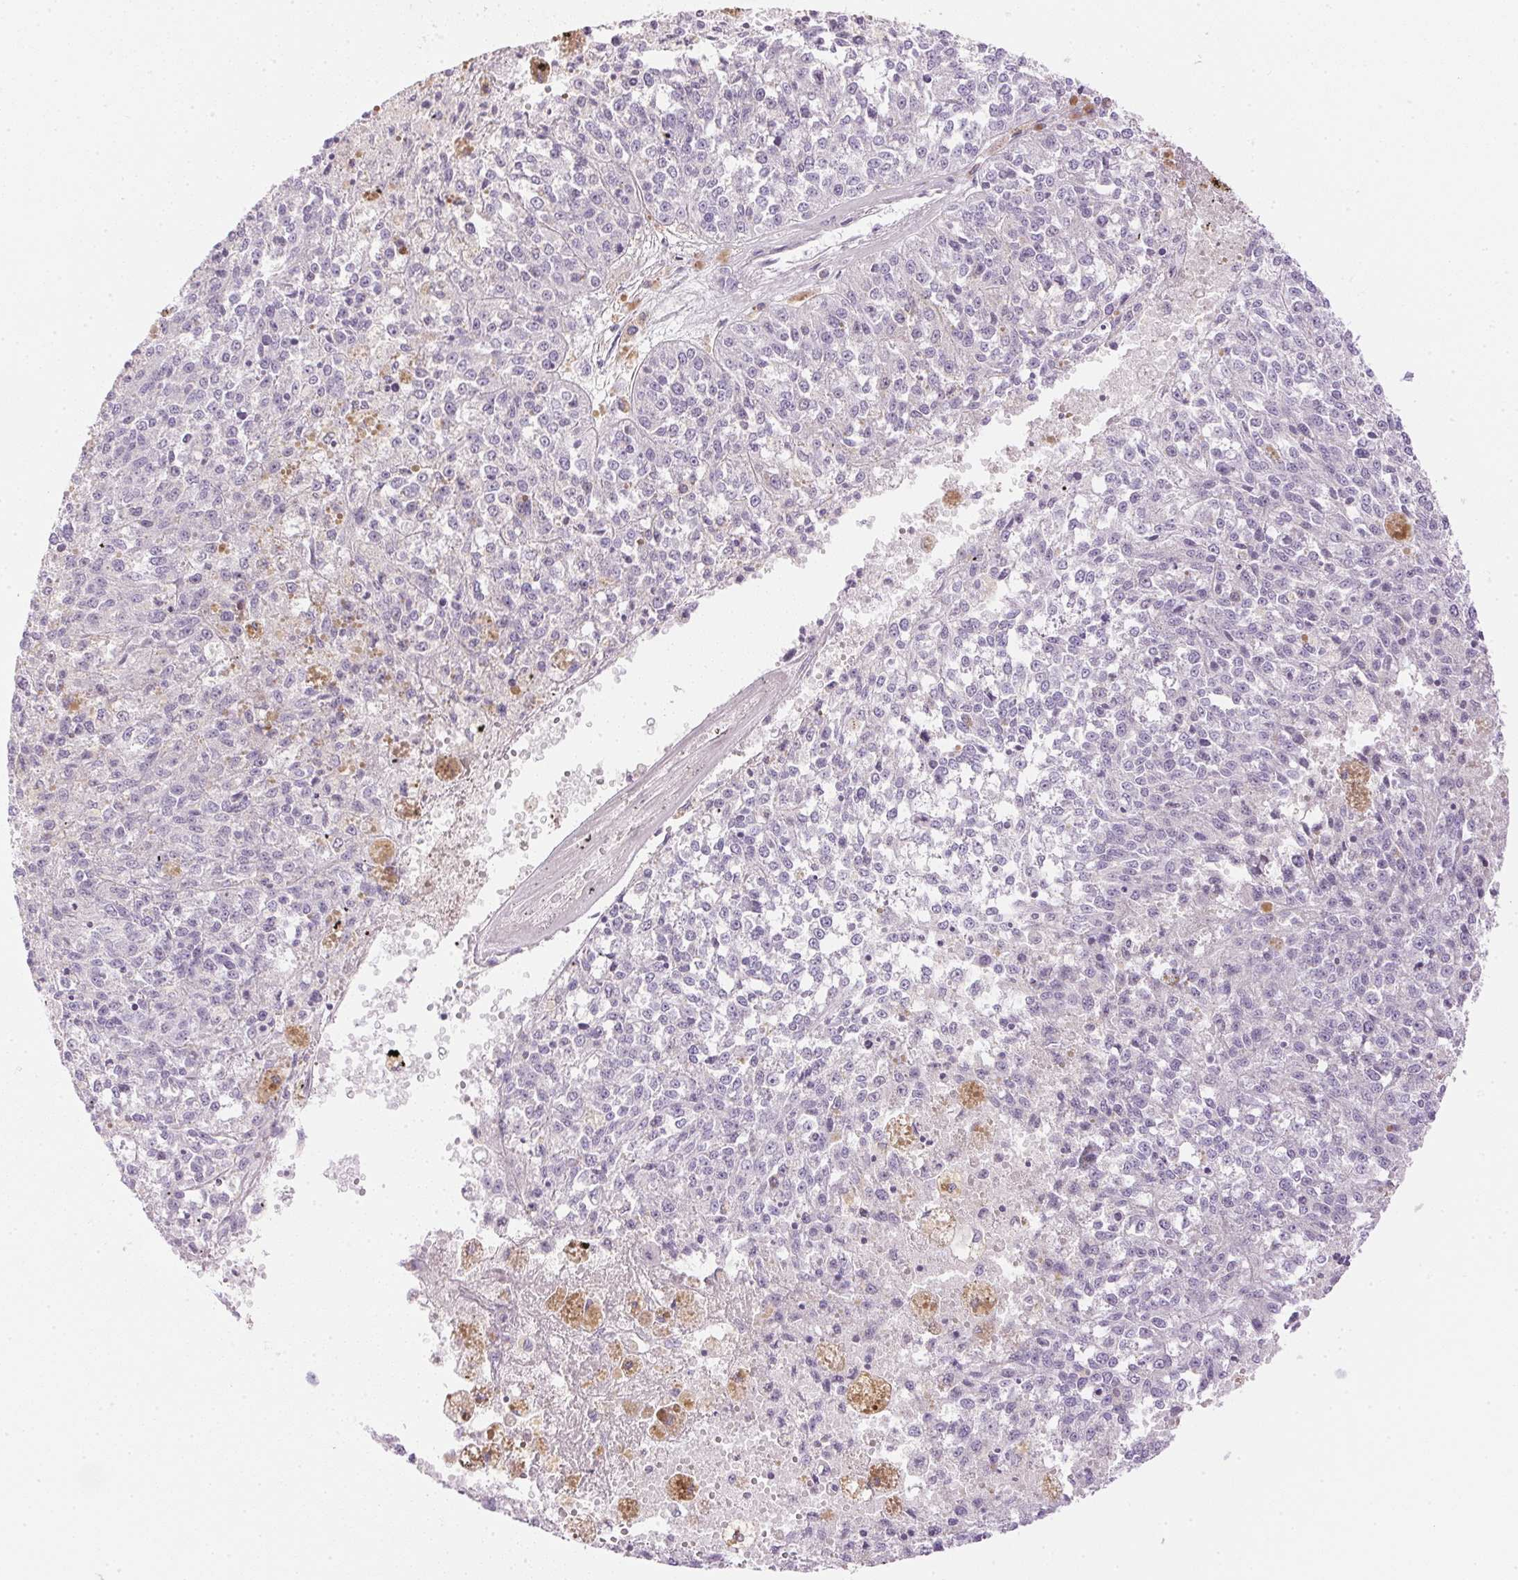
{"staining": {"intensity": "negative", "quantity": "none", "location": "none"}, "tissue": "melanoma", "cell_type": "Tumor cells", "image_type": "cancer", "snomed": [{"axis": "morphology", "description": "Malignant melanoma, Metastatic site"}, {"axis": "topography", "description": "Lymph node"}], "caption": "DAB immunohistochemical staining of melanoma shows no significant positivity in tumor cells.", "gene": "ATP6V1G3", "patient": {"sex": "female", "age": 64}}